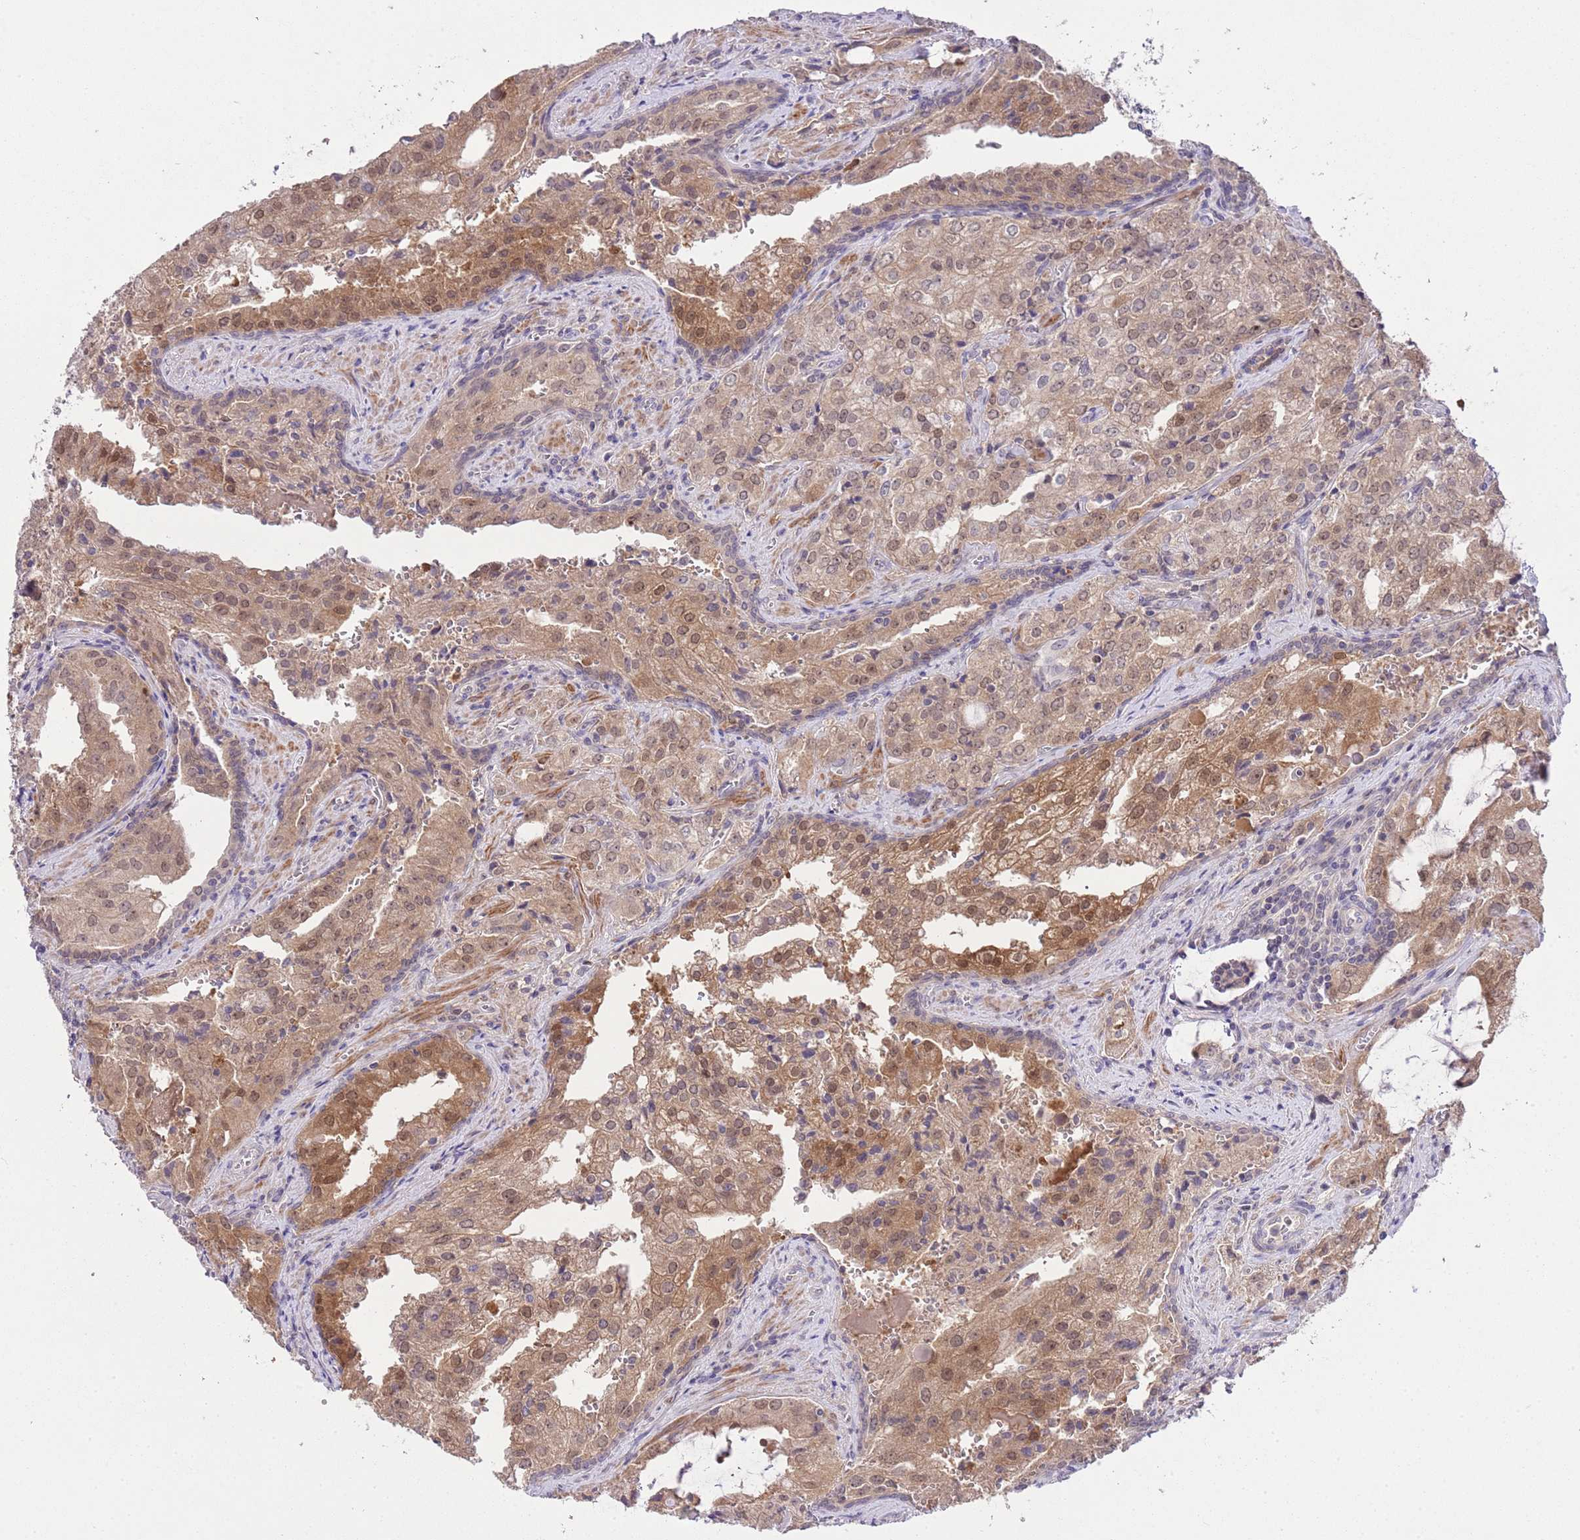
{"staining": {"intensity": "moderate", "quantity": ">75%", "location": "cytoplasmic/membranous,nuclear"}, "tissue": "prostate cancer", "cell_type": "Tumor cells", "image_type": "cancer", "snomed": [{"axis": "morphology", "description": "Adenocarcinoma, High grade"}, {"axis": "topography", "description": "Prostate"}], "caption": "Tumor cells demonstrate medium levels of moderate cytoplasmic/membranous and nuclear positivity in about >75% of cells in human prostate cancer (adenocarcinoma (high-grade)).", "gene": "GALK2", "patient": {"sex": "male", "age": 68}}